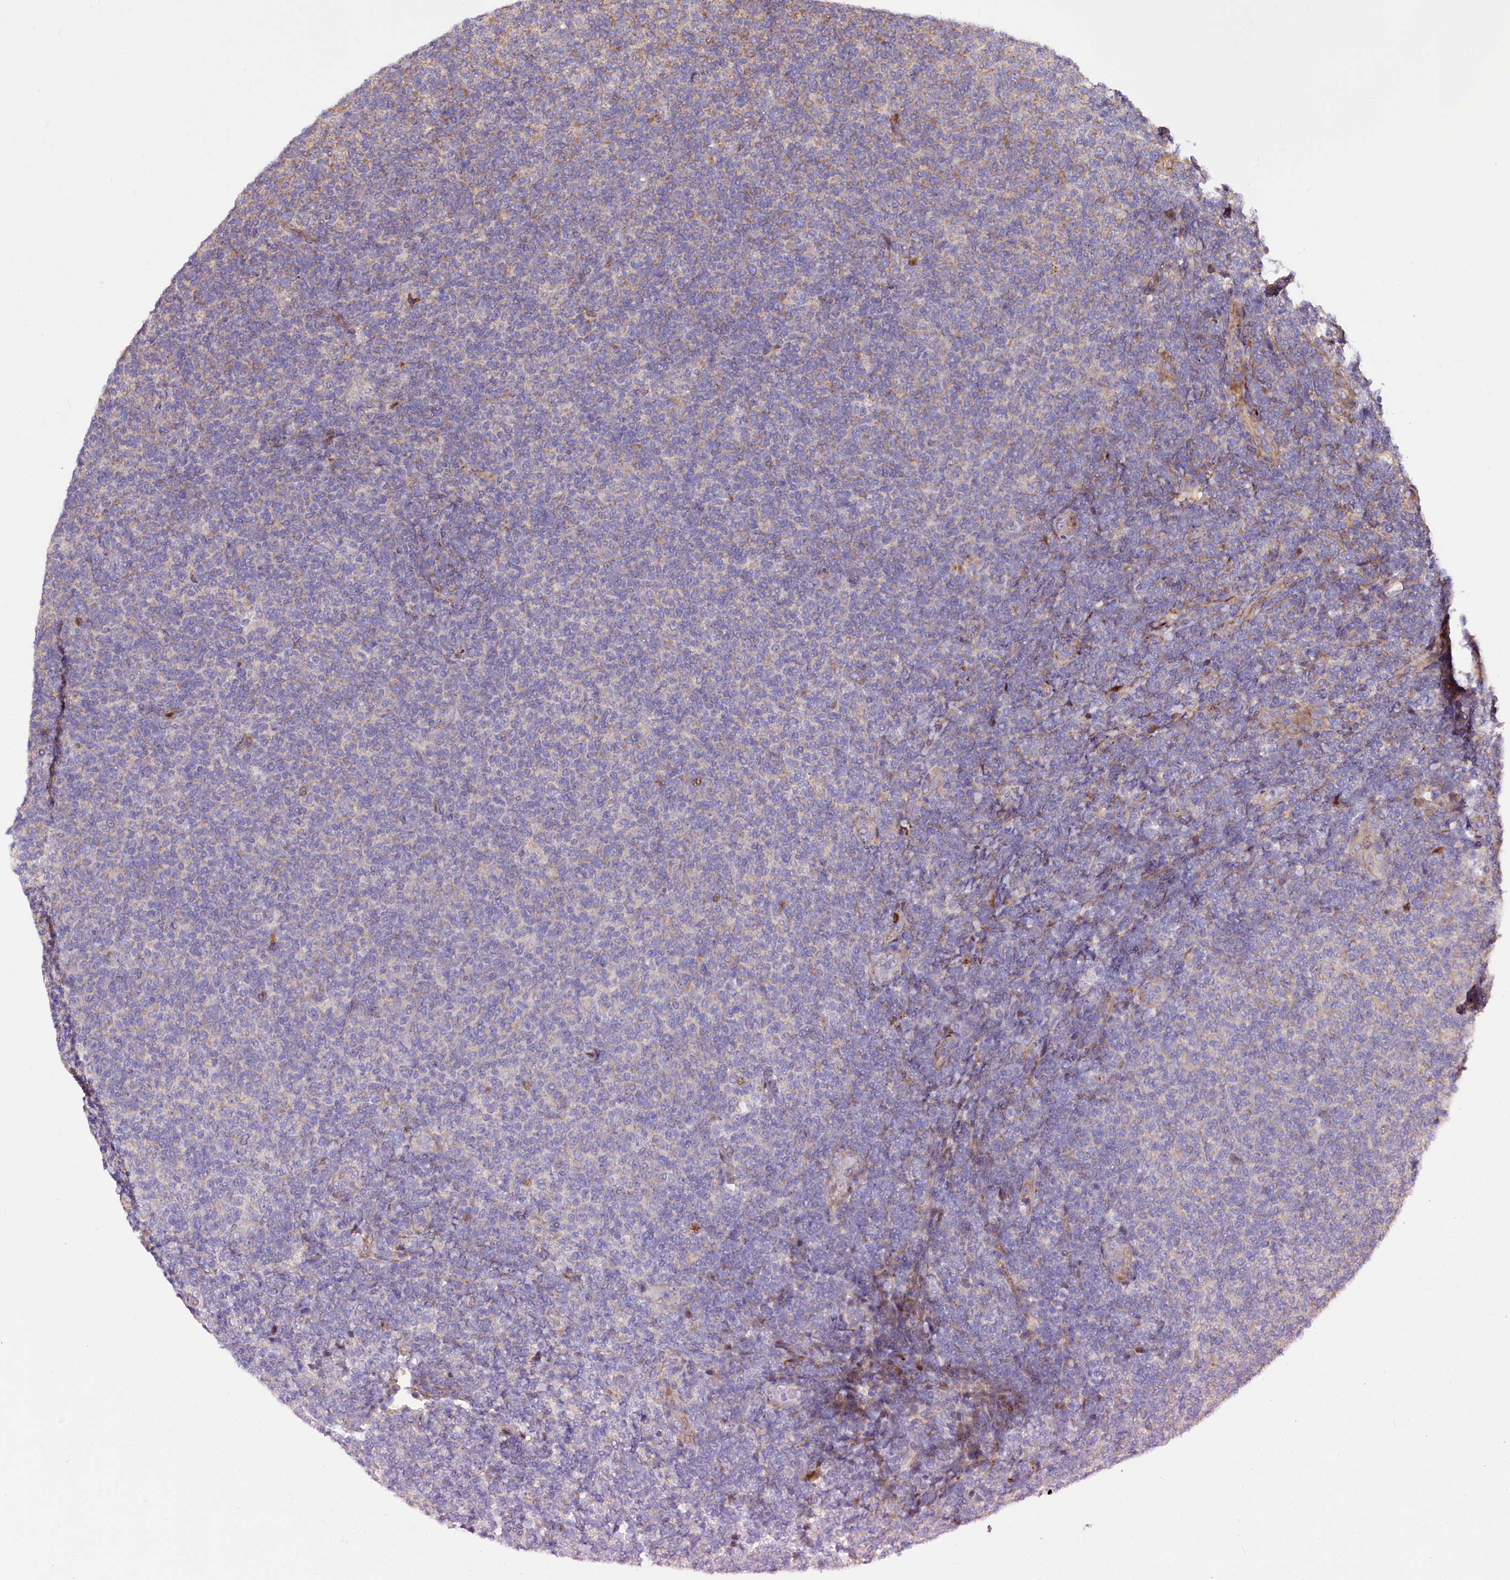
{"staining": {"intensity": "weak", "quantity": "<25%", "location": "cytoplasmic/membranous"}, "tissue": "lymphoma", "cell_type": "Tumor cells", "image_type": "cancer", "snomed": [{"axis": "morphology", "description": "Malignant lymphoma, non-Hodgkin's type, Low grade"}, {"axis": "topography", "description": "Lymph node"}], "caption": "This is an immunohistochemistry micrograph of lymphoma. There is no staining in tumor cells.", "gene": "PDZRN3", "patient": {"sex": "male", "age": 66}}